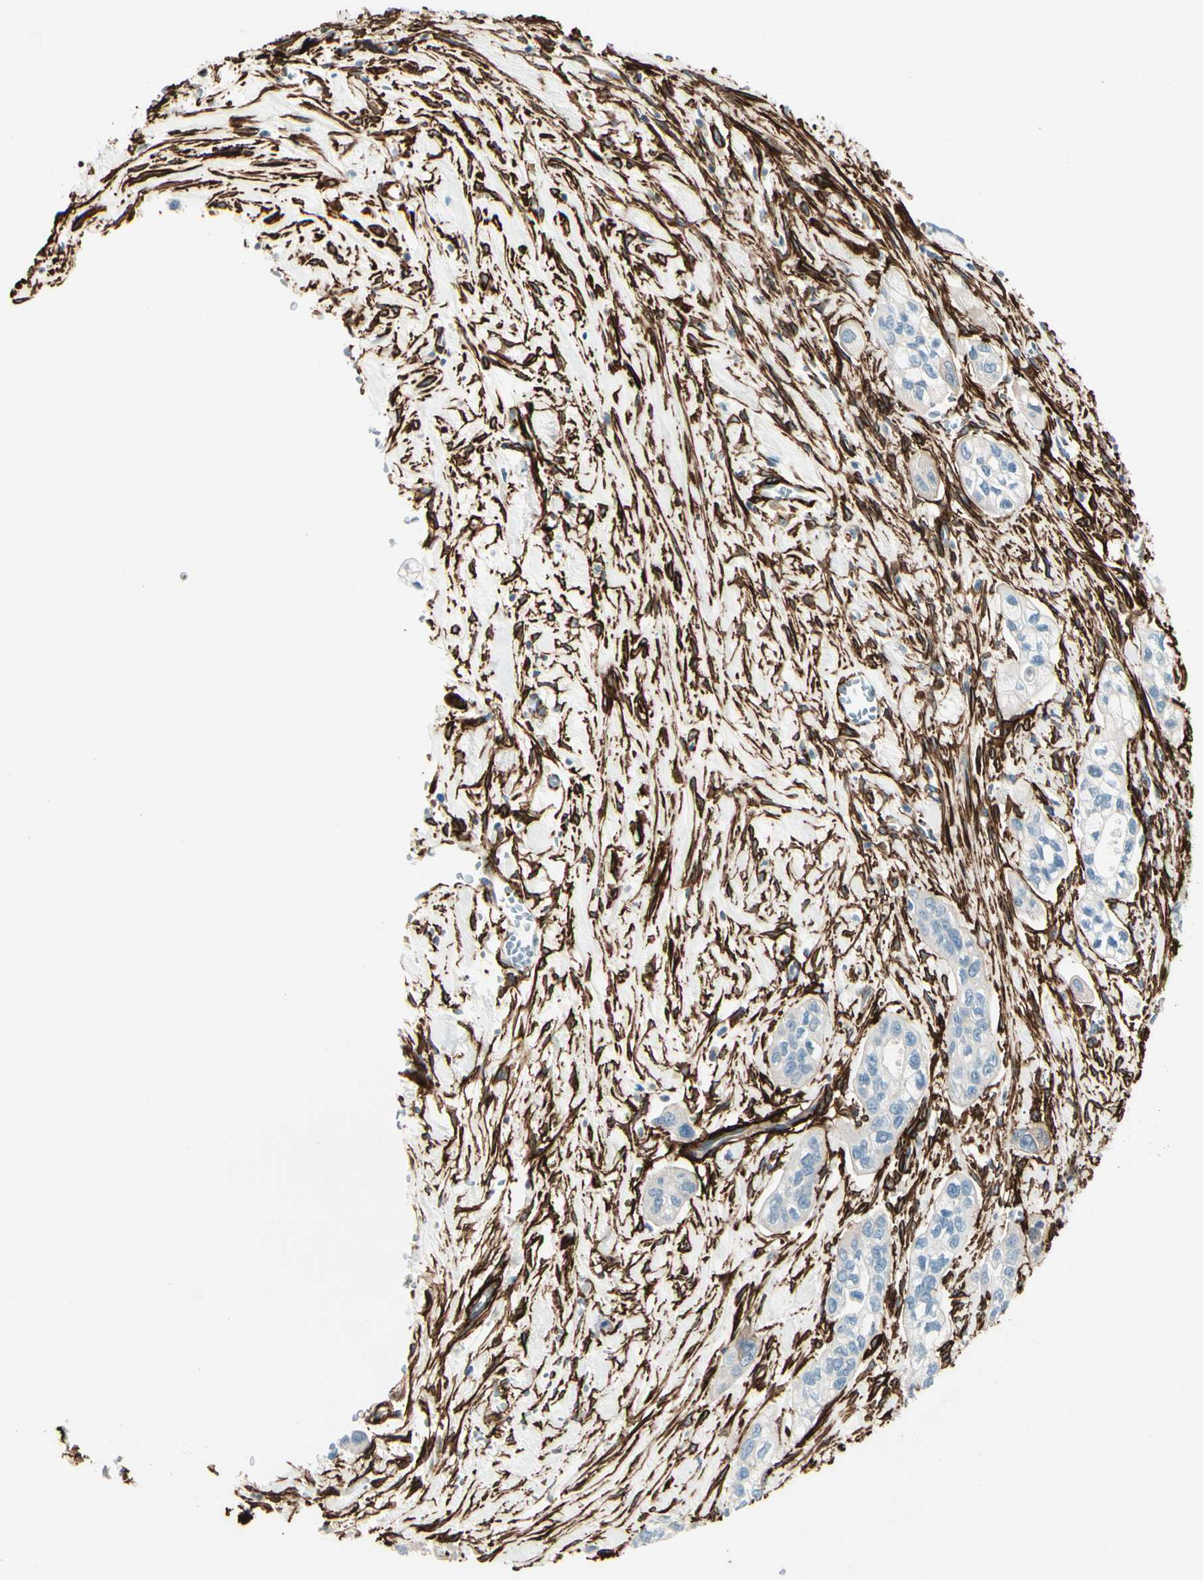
{"staining": {"intensity": "negative", "quantity": "none", "location": "none"}, "tissue": "pancreatic cancer", "cell_type": "Tumor cells", "image_type": "cancer", "snomed": [{"axis": "morphology", "description": "Adenocarcinoma, NOS"}, {"axis": "topography", "description": "Pancreas"}], "caption": "The histopathology image displays no significant staining in tumor cells of pancreatic cancer.", "gene": "CALD1", "patient": {"sex": "male", "age": 74}}